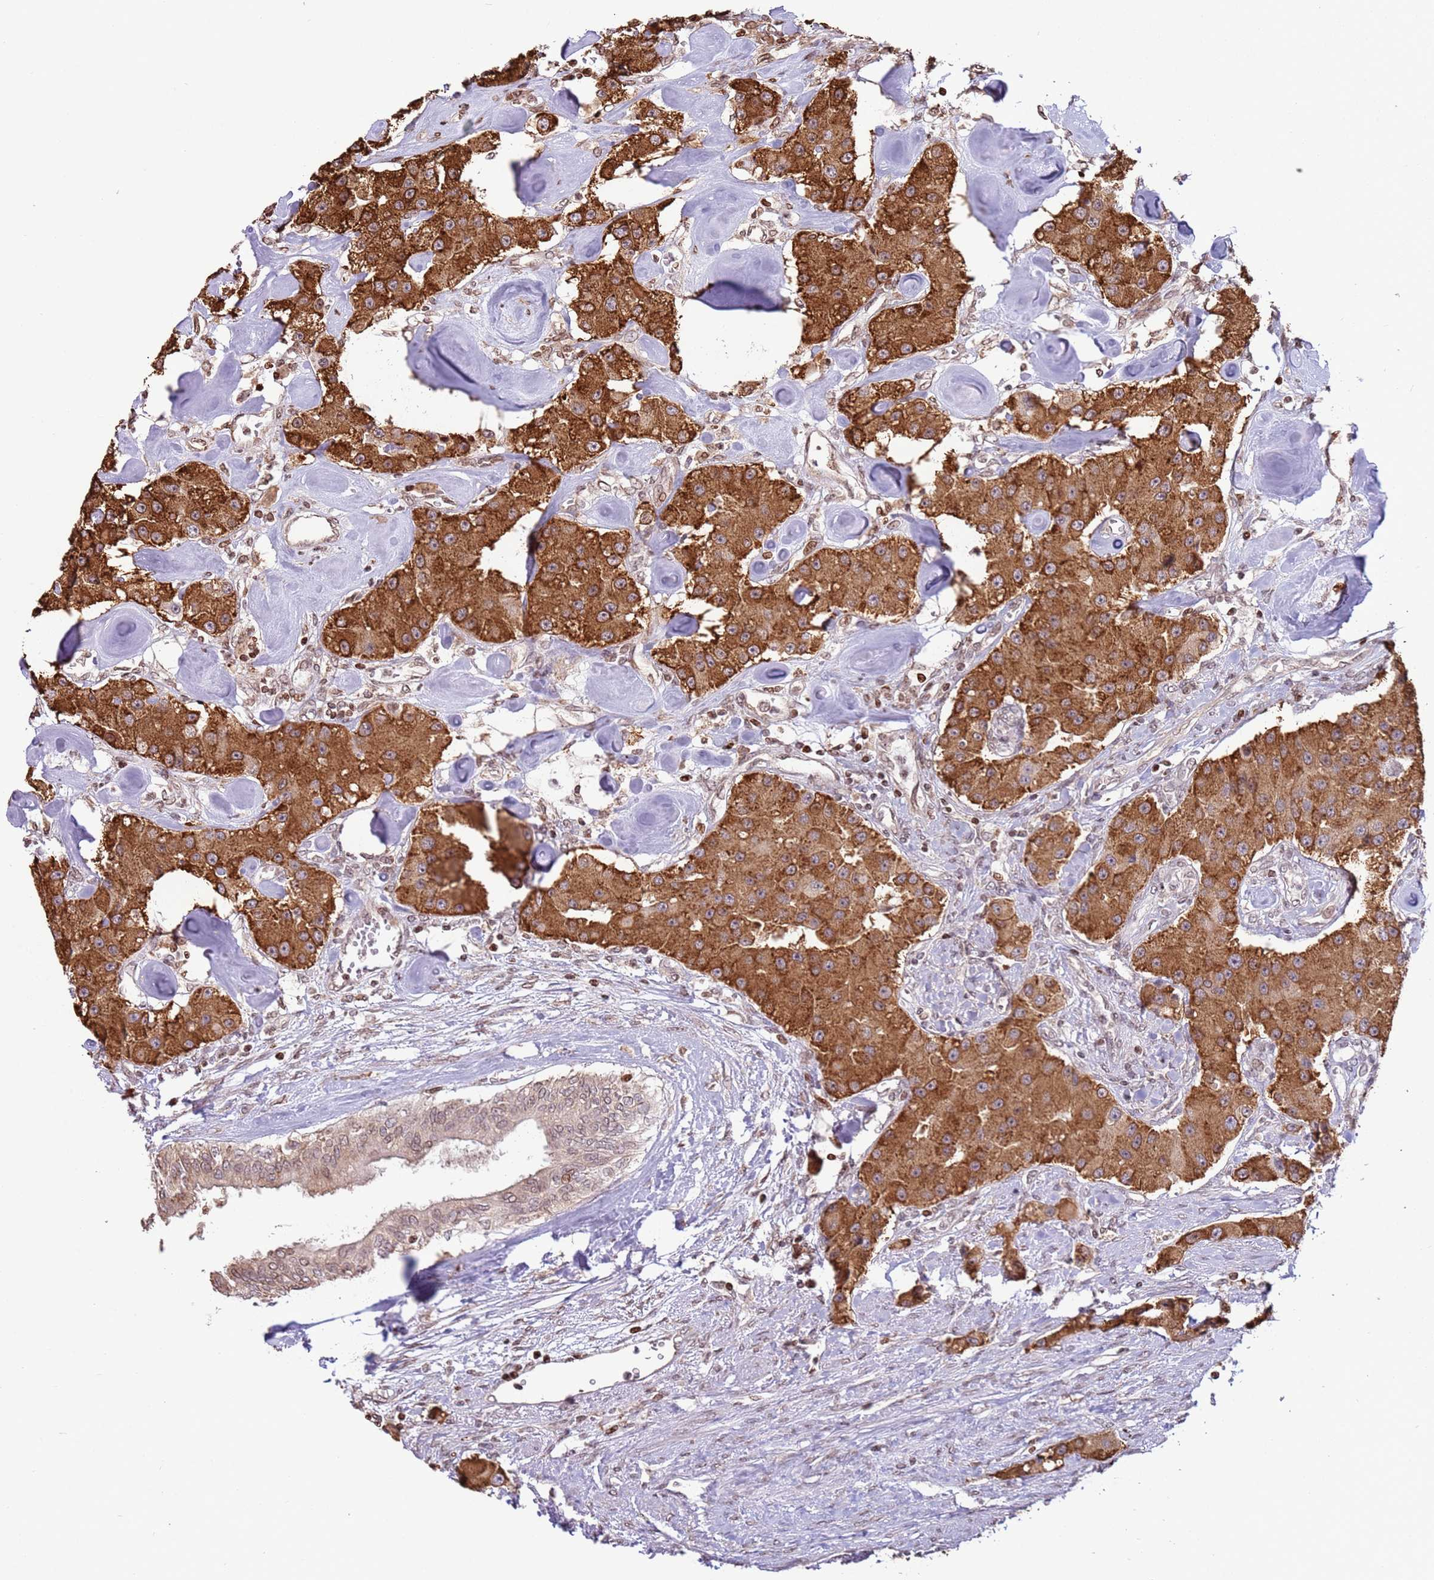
{"staining": {"intensity": "strong", "quantity": ">75%", "location": "cytoplasmic/membranous,nuclear"}, "tissue": "carcinoid", "cell_type": "Tumor cells", "image_type": "cancer", "snomed": [{"axis": "morphology", "description": "Carcinoid, malignant, NOS"}, {"axis": "topography", "description": "Pancreas"}], "caption": "Immunohistochemical staining of human carcinoid (malignant) demonstrates strong cytoplasmic/membranous and nuclear protein expression in approximately >75% of tumor cells.", "gene": "SCAF1", "patient": {"sex": "male", "age": 41}}